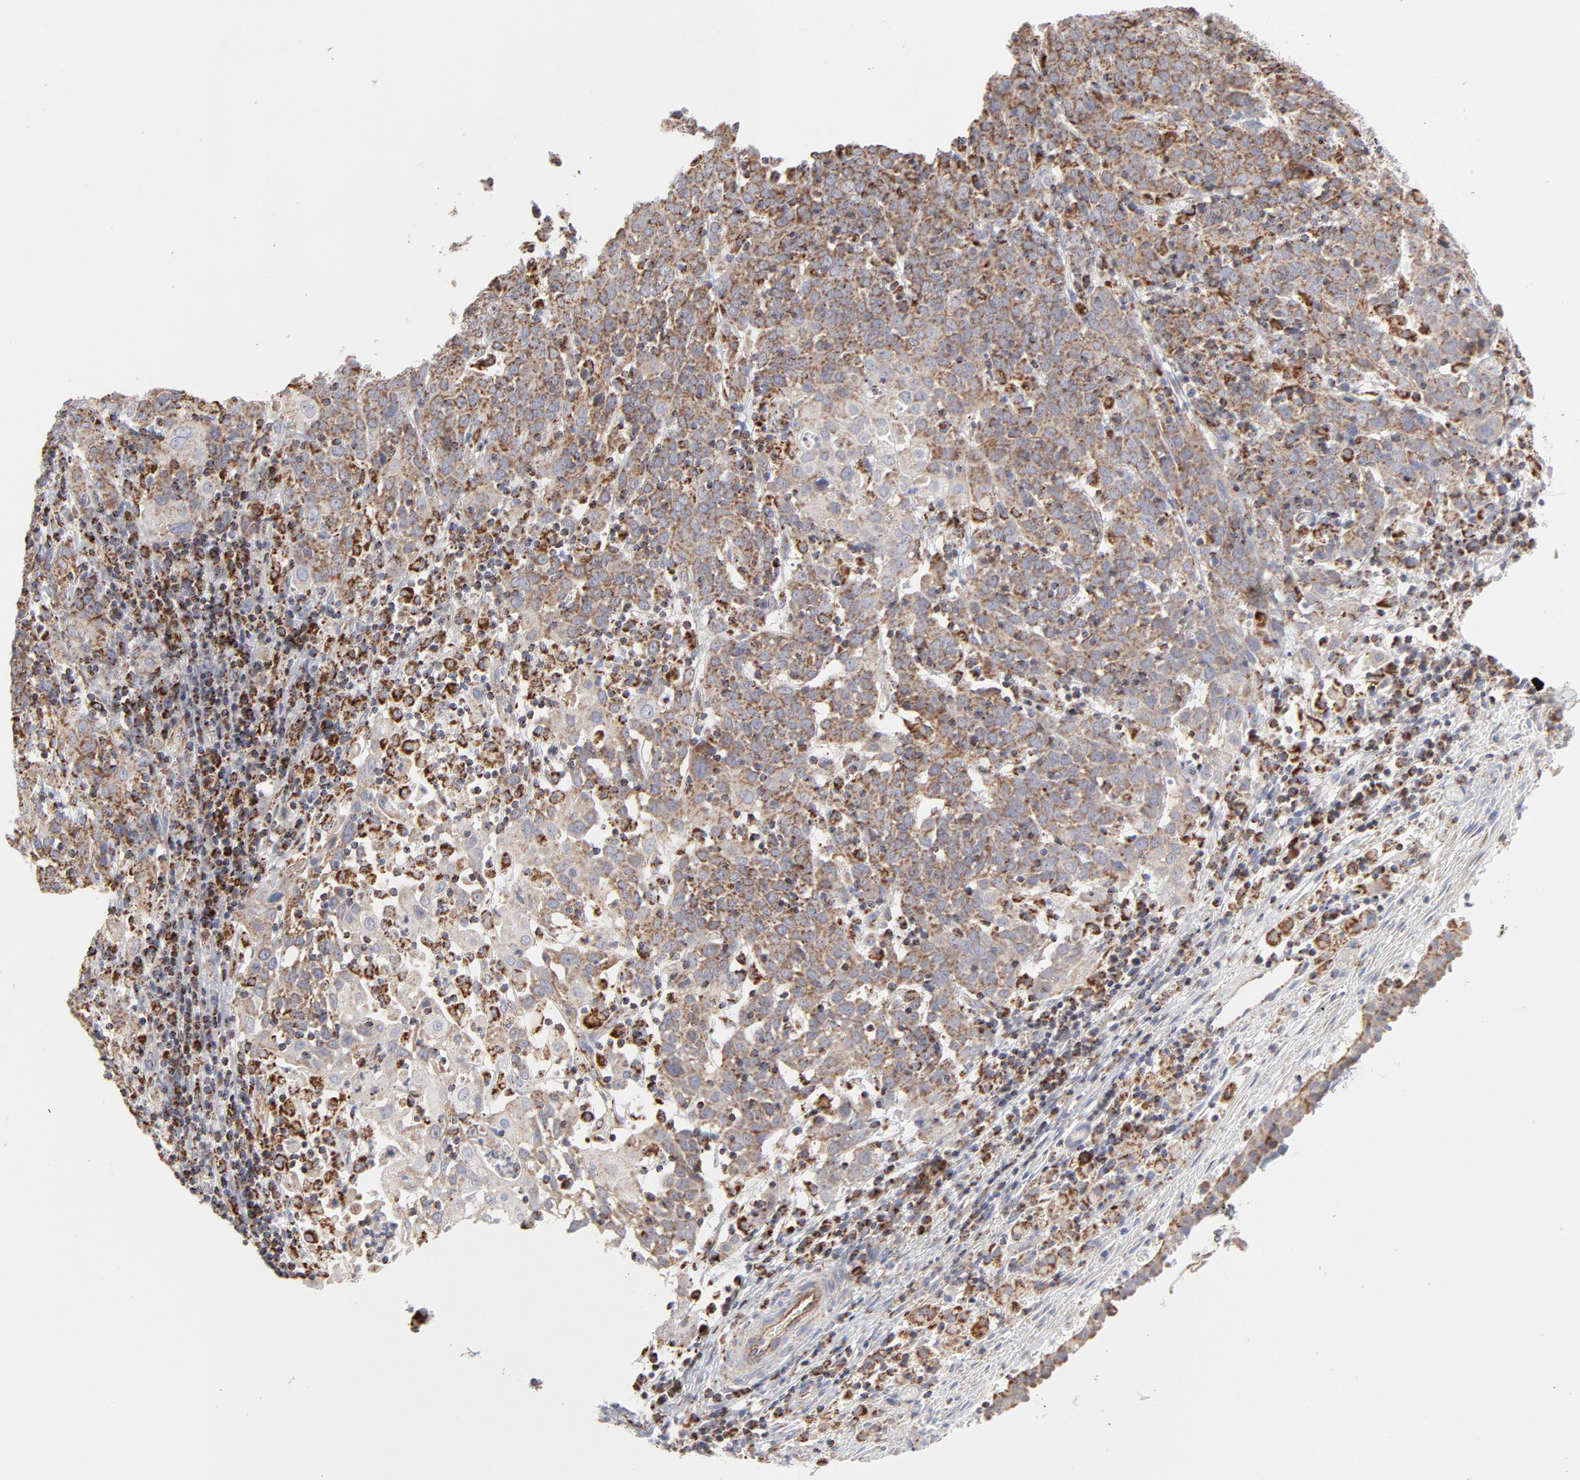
{"staining": {"intensity": "strong", "quantity": ">75%", "location": "cytoplasmic/membranous"}, "tissue": "cervical cancer", "cell_type": "Tumor cells", "image_type": "cancer", "snomed": [{"axis": "morphology", "description": "Normal tissue, NOS"}, {"axis": "morphology", "description": "Squamous cell carcinoma, NOS"}, {"axis": "topography", "description": "Cervix"}], "caption": "The image displays staining of cervical cancer (squamous cell carcinoma), revealing strong cytoplasmic/membranous protein positivity (brown color) within tumor cells.", "gene": "ASB3", "patient": {"sex": "female", "age": 67}}